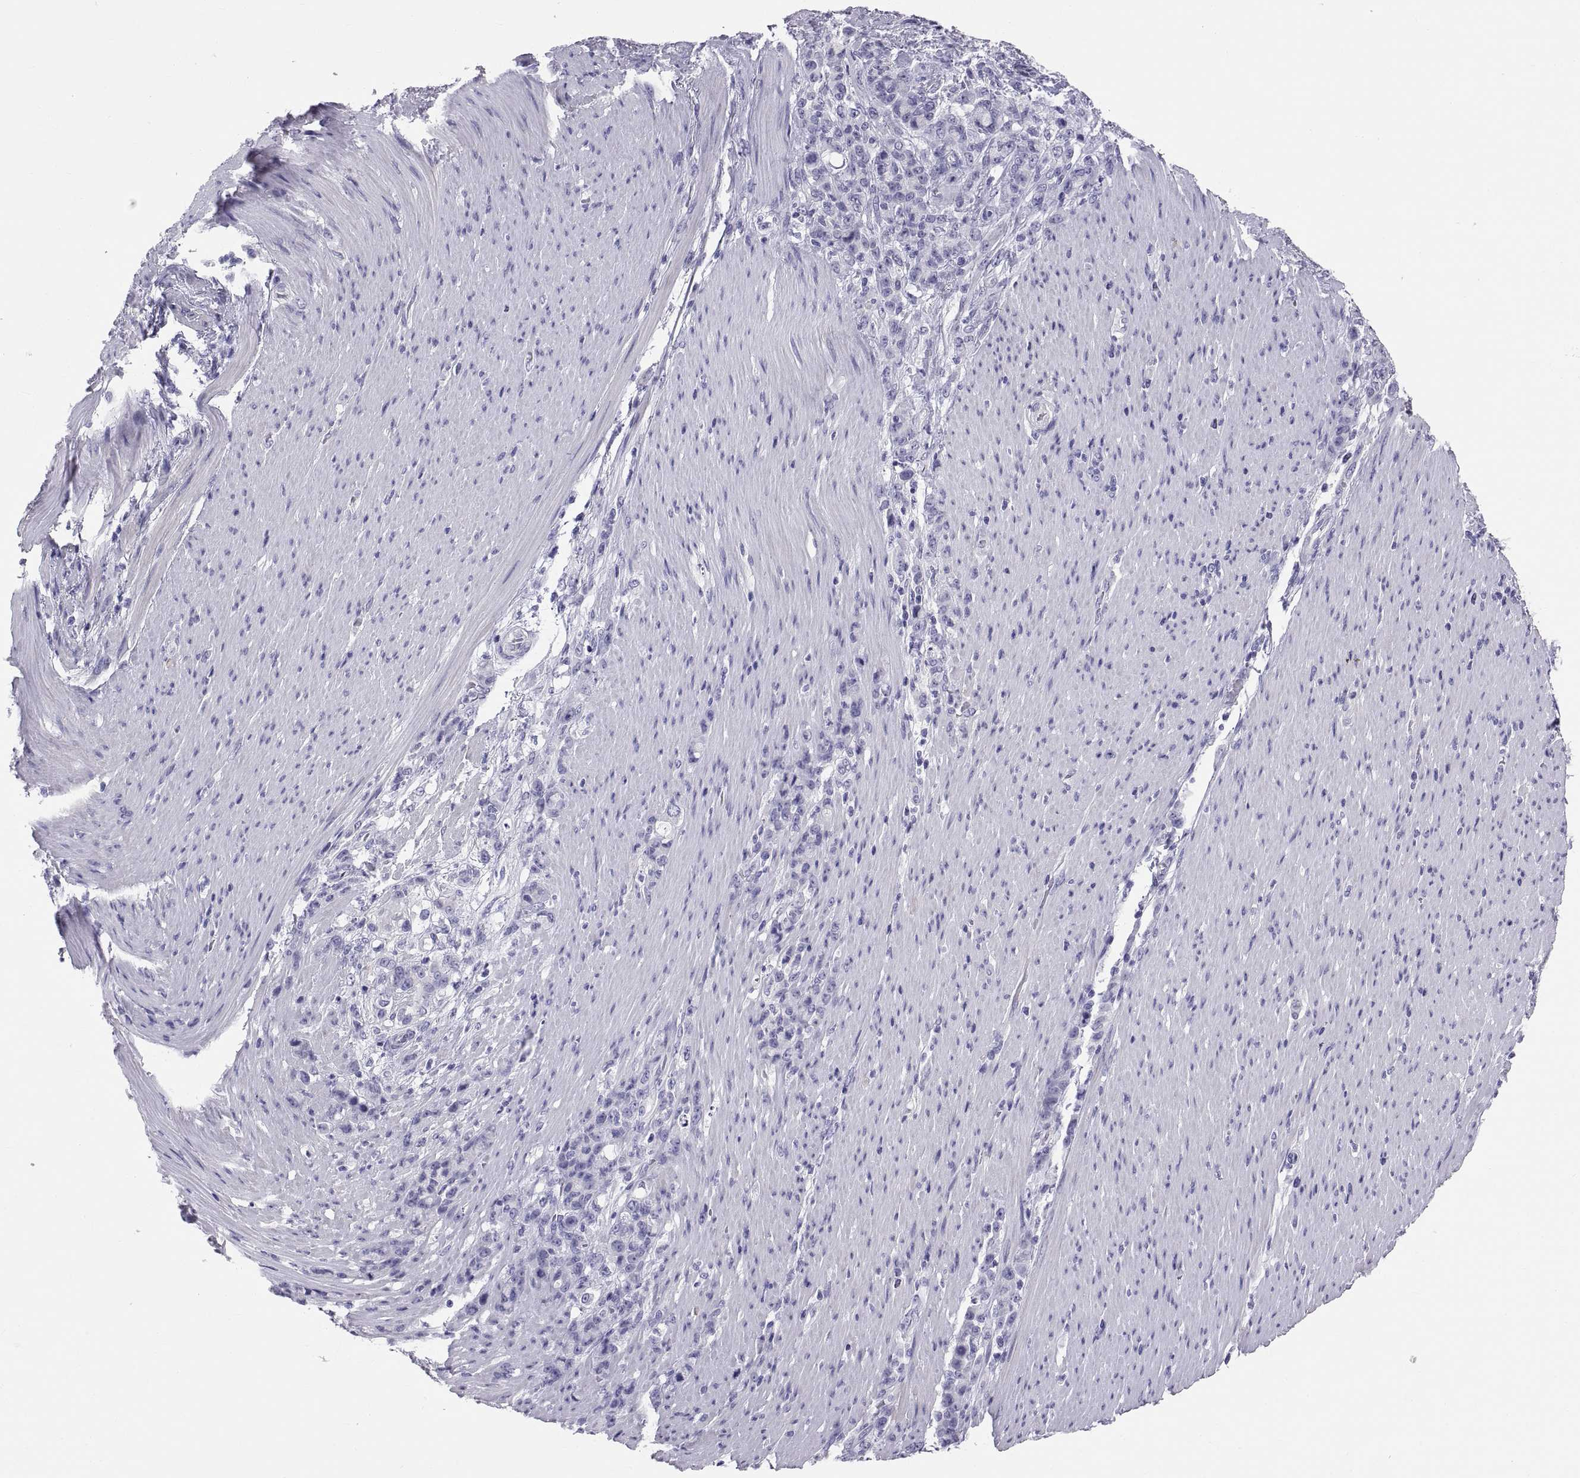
{"staining": {"intensity": "negative", "quantity": "none", "location": "none"}, "tissue": "stomach cancer", "cell_type": "Tumor cells", "image_type": "cancer", "snomed": [{"axis": "morphology", "description": "Adenocarcinoma, NOS"}, {"axis": "topography", "description": "Stomach"}], "caption": "Photomicrograph shows no significant protein positivity in tumor cells of stomach cancer (adenocarcinoma).", "gene": "FAM170A", "patient": {"sex": "female", "age": 79}}